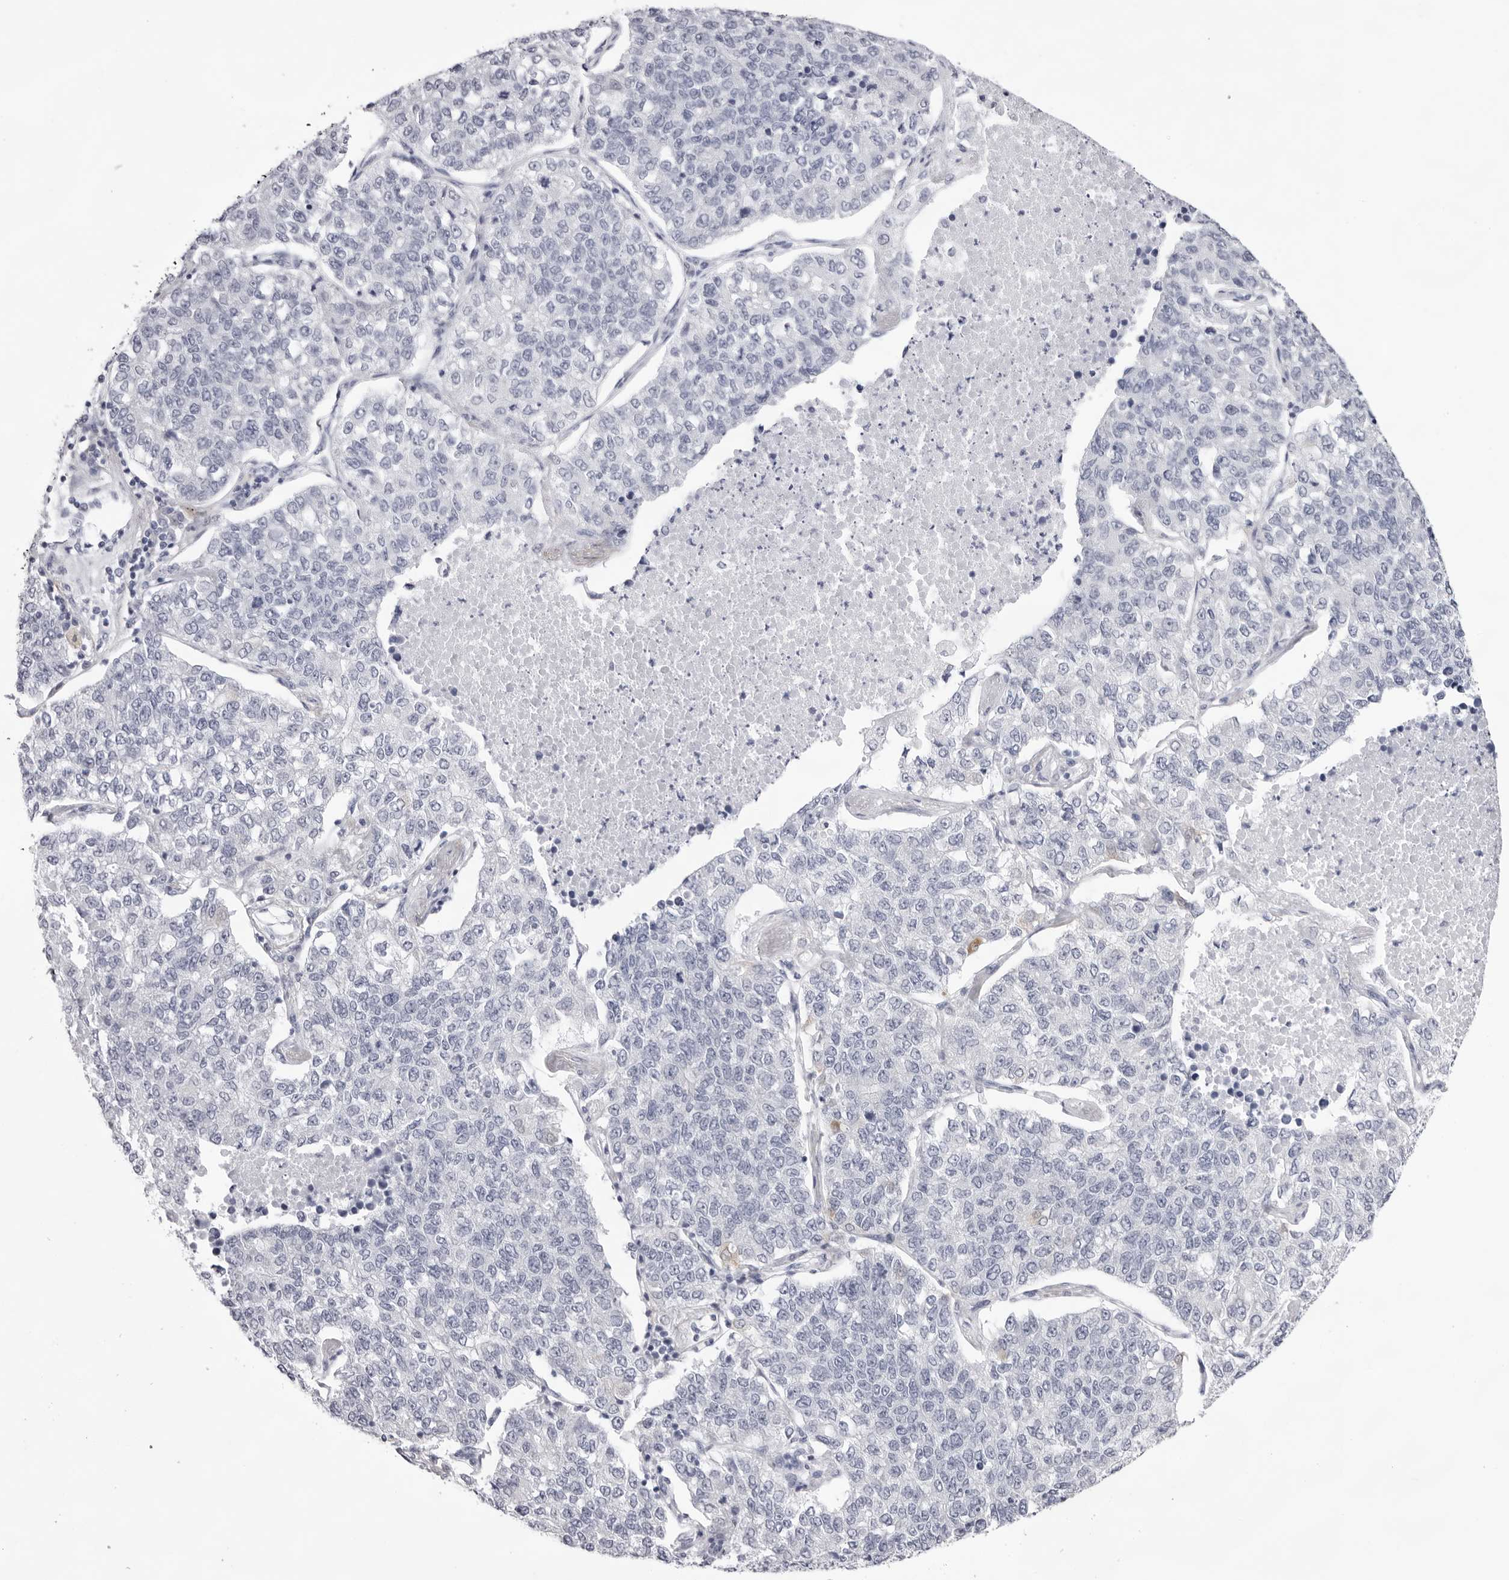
{"staining": {"intensity": "negative", "quantity": "none", "location": "none"}, "tissue": "lung cancer", "cell_type": "Tumor cells", "image_type": "cancer", "snomed": [{"axis": "morphology", "description": "Adenocarcinoma, NOS"}, {"axis": "topography", "description": "Lung"}], "caption": "This micrograph is of lung cancer (adenocarcinoma) stained with immunohistochemistry (IHC) to label a protein in brown with the nuclei are counter-stained blue. There is no staining in tumor cells.", "gene": "SMIM2", "patient": {"sex": "male", "age": 49}}